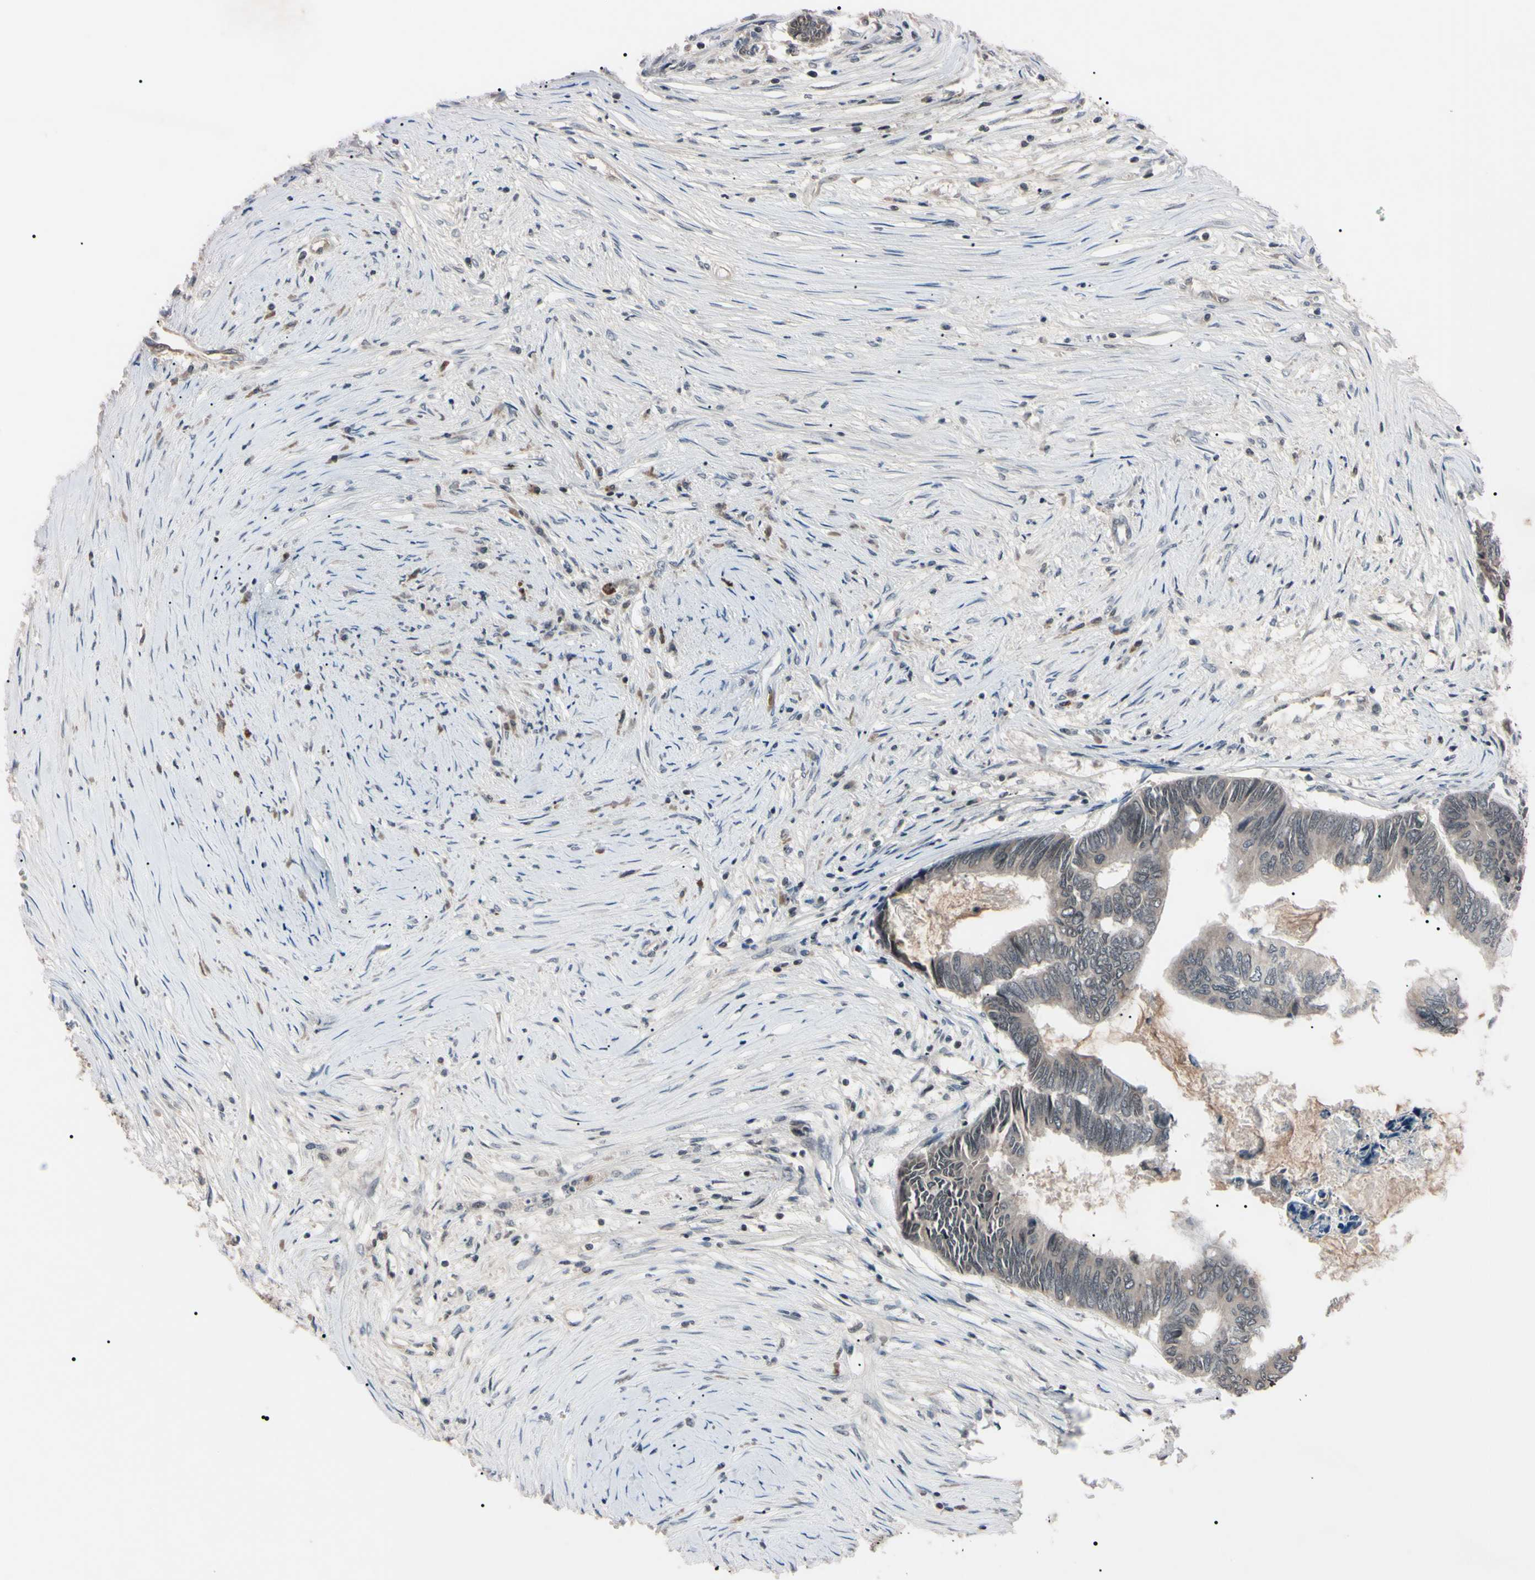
{"staining": {"intensity": "weak", "quantity": ">75%", "location": "cytoplasmic/membranous"}, "tissue": "colorectal cancer", "cell_type": "Tumor cells", "image_type": "cancer", "snomed": [{"axis": "morphology", "description": "Adenocarcinoma, NOS"}, {"axis": "topography", "description": "Rectum"}], "caption": "This photomicrograph displays immunohistochemistry (IHC) staining of human colorectal cancer (adenocarcinoma), with low weak cytoplasmic/membranous expression in approximately >75% of tumor cells.", "gene": "YY1", "patient": {"sex": "male", "age": 63}}